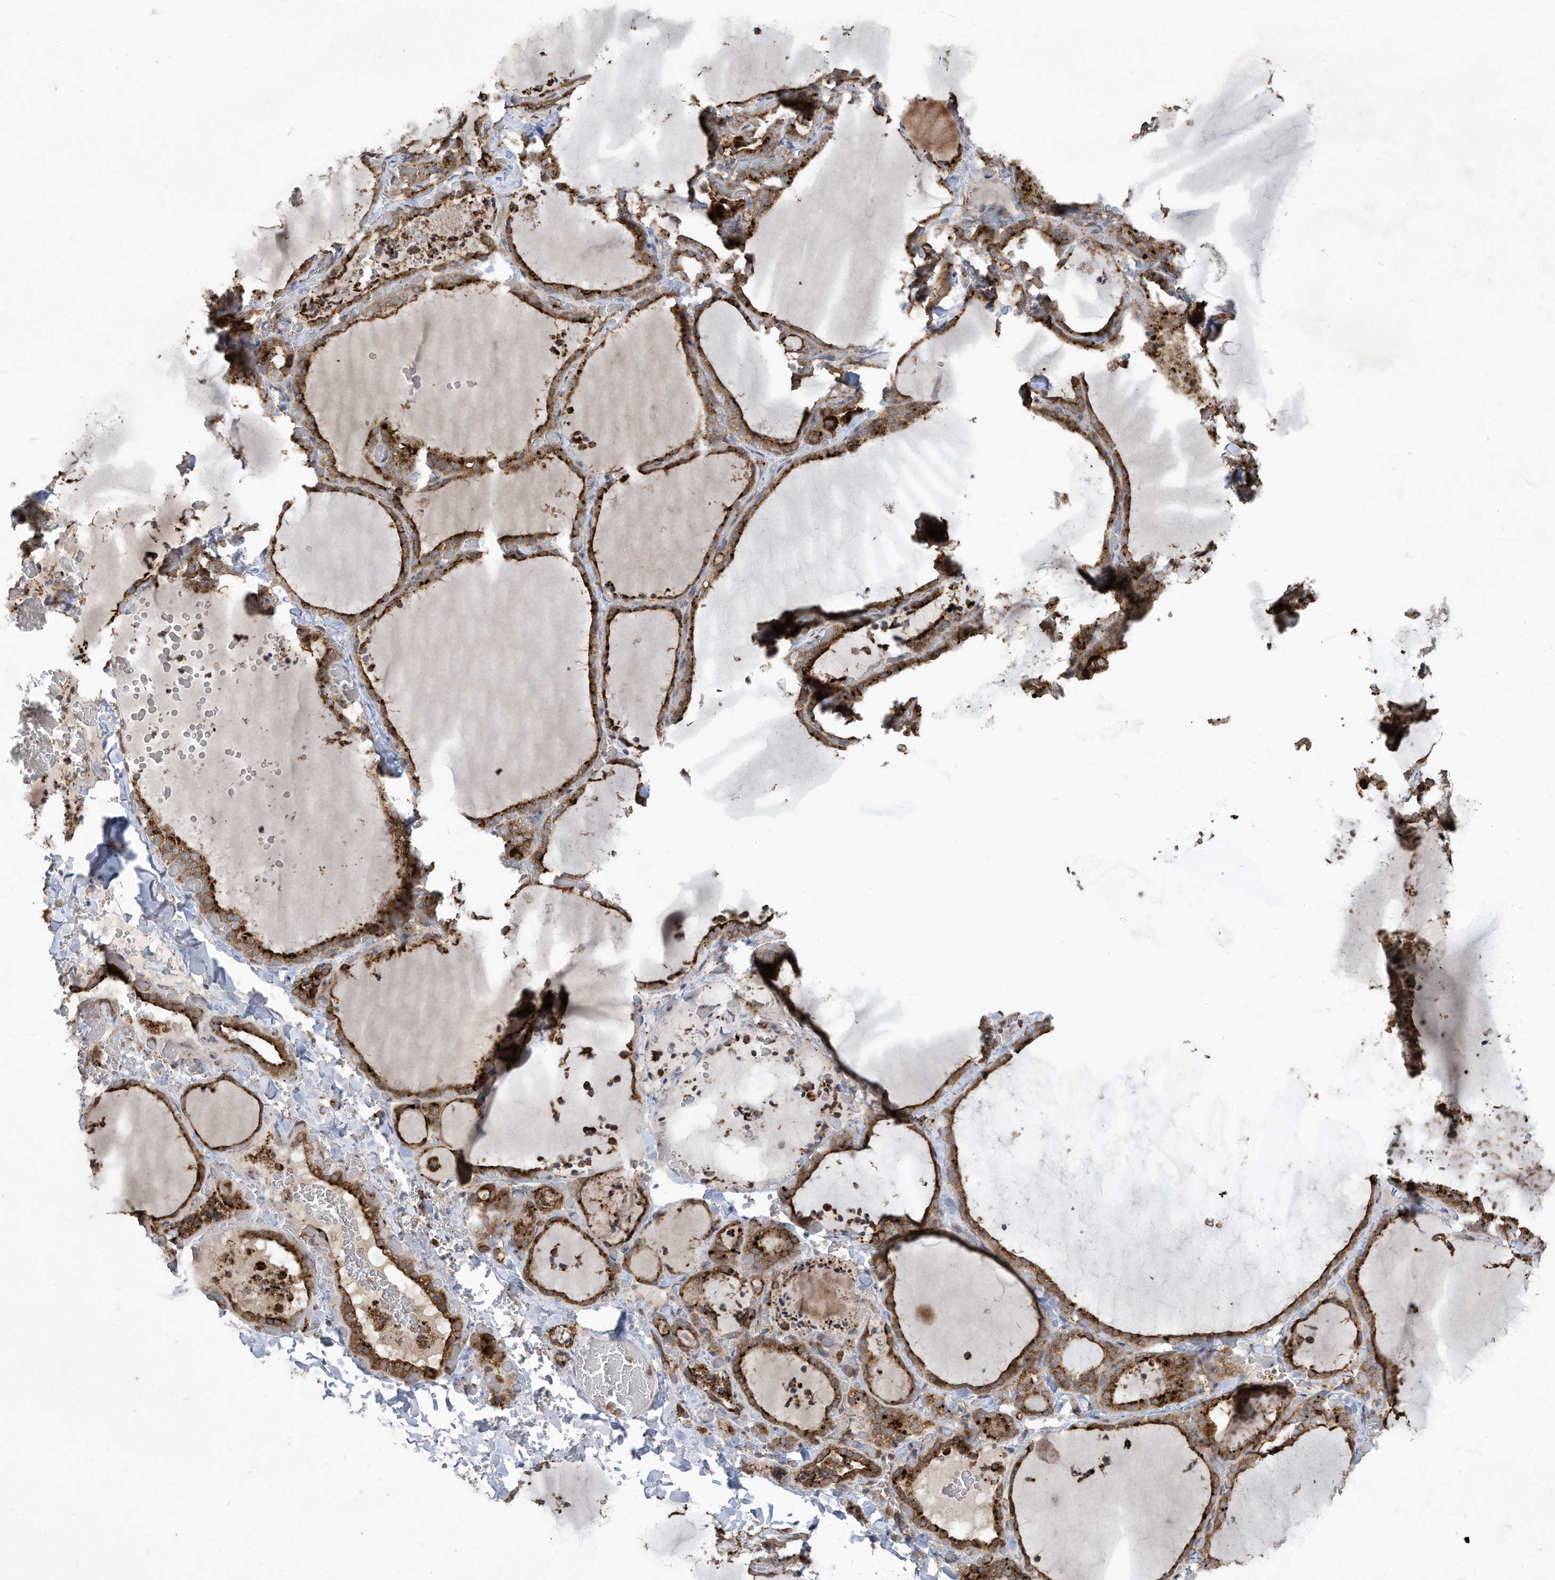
{"staining": {"intensity": "moderate", "quantity": ">75%", "location": "cytoplasmic/membranous"}, "tissue": "thyroid gland", "cell_type": "Glandular cells", "image_type": "normal", "snomed": [{"axis": "morphology", "description": "Normal tissue, NOS"}, {"axis": "topography", "description": "Thyroid gland"}], "caption": "A high-resolution photomicrograph shows immunohistochemistry staining of unremarkable thyroid gland, which displays moderate cytoplasmic/membranous expression in approximately >75% of glandular cells. The protein of interest is stained brown, and the nuclei are stained in blue (DAB (3,3'-diaminobenzidine) IHC with brightfield microscopy, high magnification).", "gene": "C2orf74", "patient": {"sex": "female", "age": 22}}